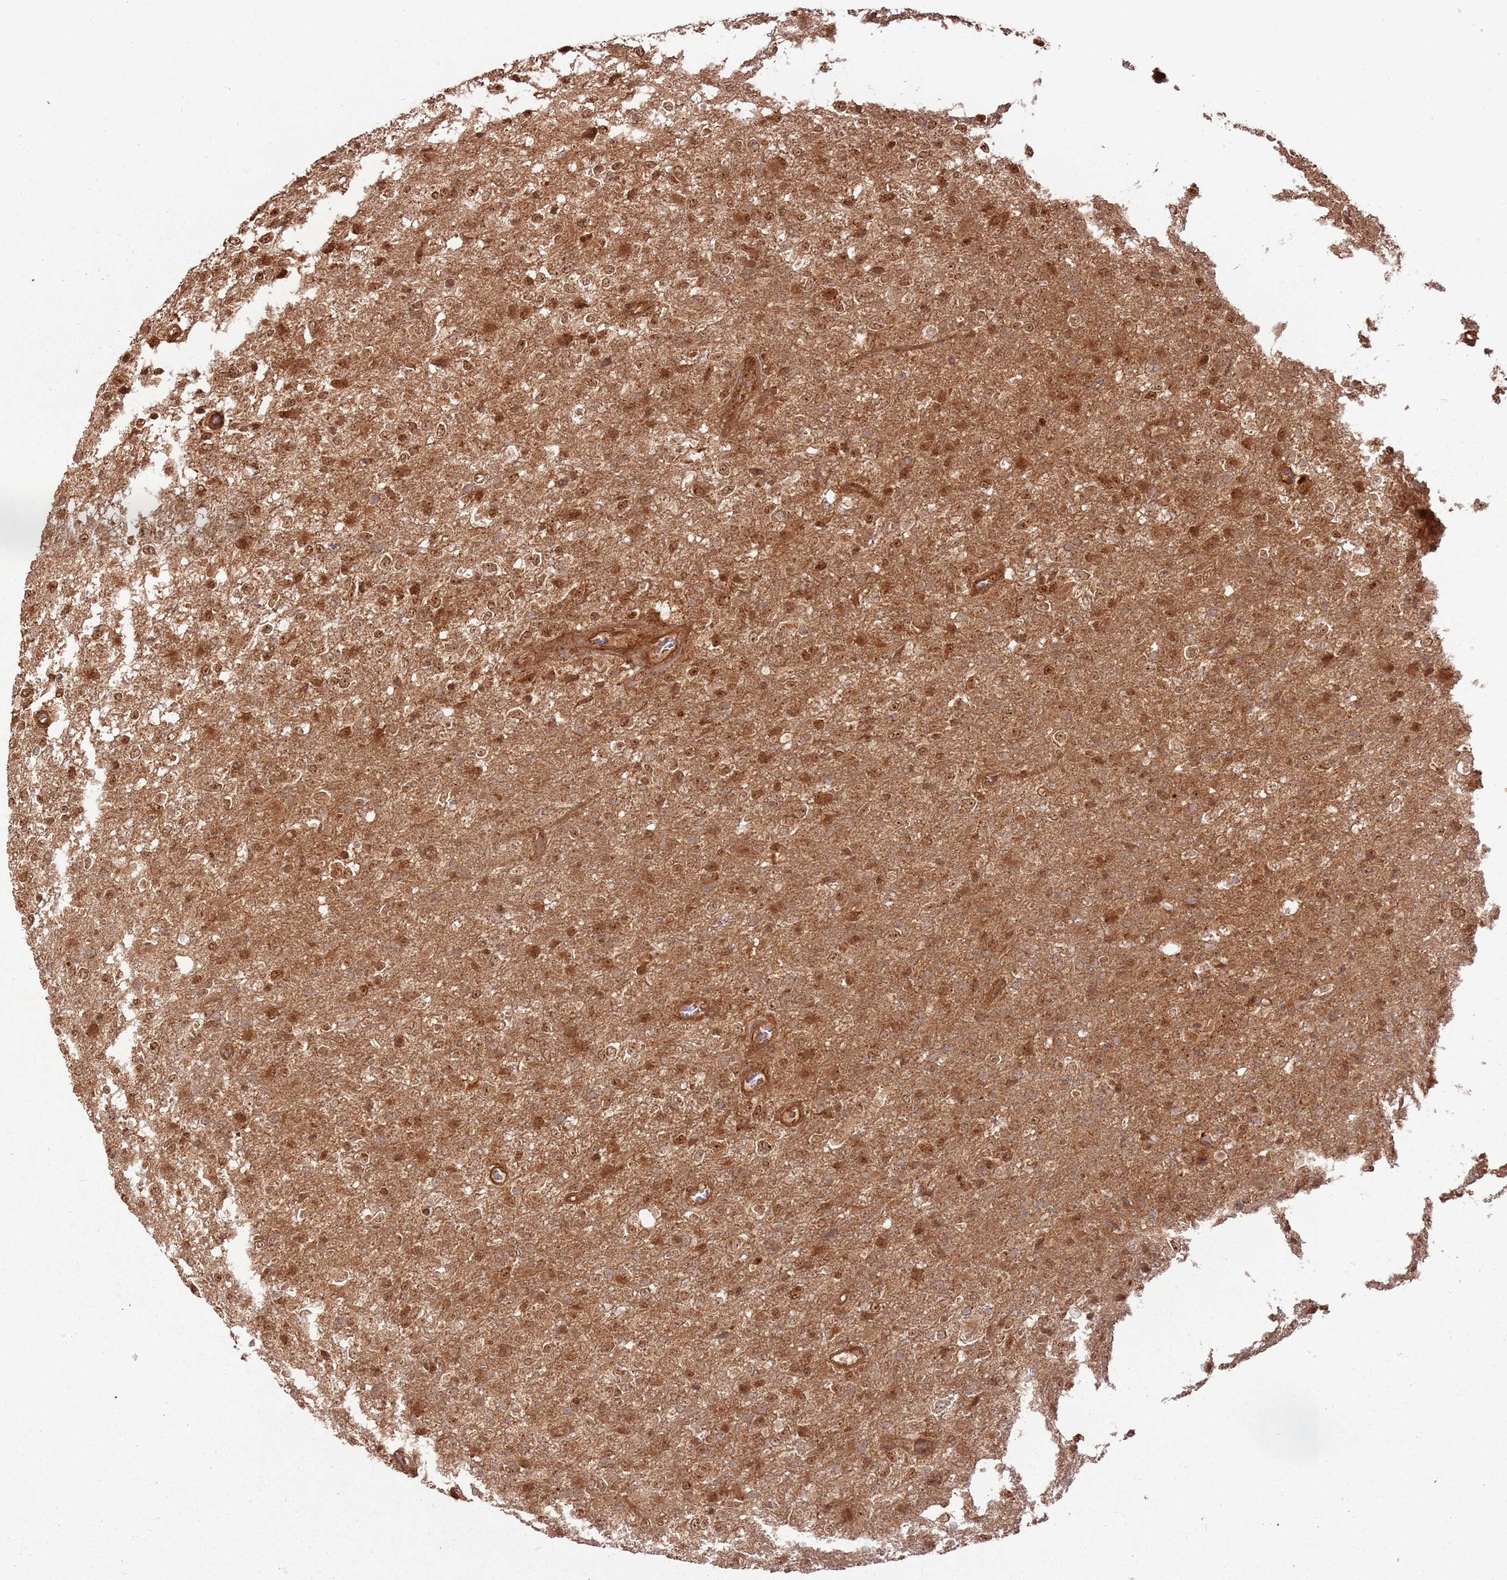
{"staining": {"intensity": "strong", "quantity": ">75%", "location": "cytoplasmic/membranous,nuclear"}, "tissue": "glioma", "cell_type": "Tumor cells", "image_type": "cancer", "snomed": [{"axis": "morphology", "description": "Glioma, malignant, High grade"}, {"axis": "topography", "description": "Brain"}], "caption": "DAB immunohistochemical staining of high-grade glioma (malignant) shows strong cytoplasmic/membranous and nuclear protein positivity in about >75% of tumor cells. (Brightfield microscopy of DAB IHC at high magnification).", "gene": "TBC1D13", "patient": {"sex": "female", "age": 74}}